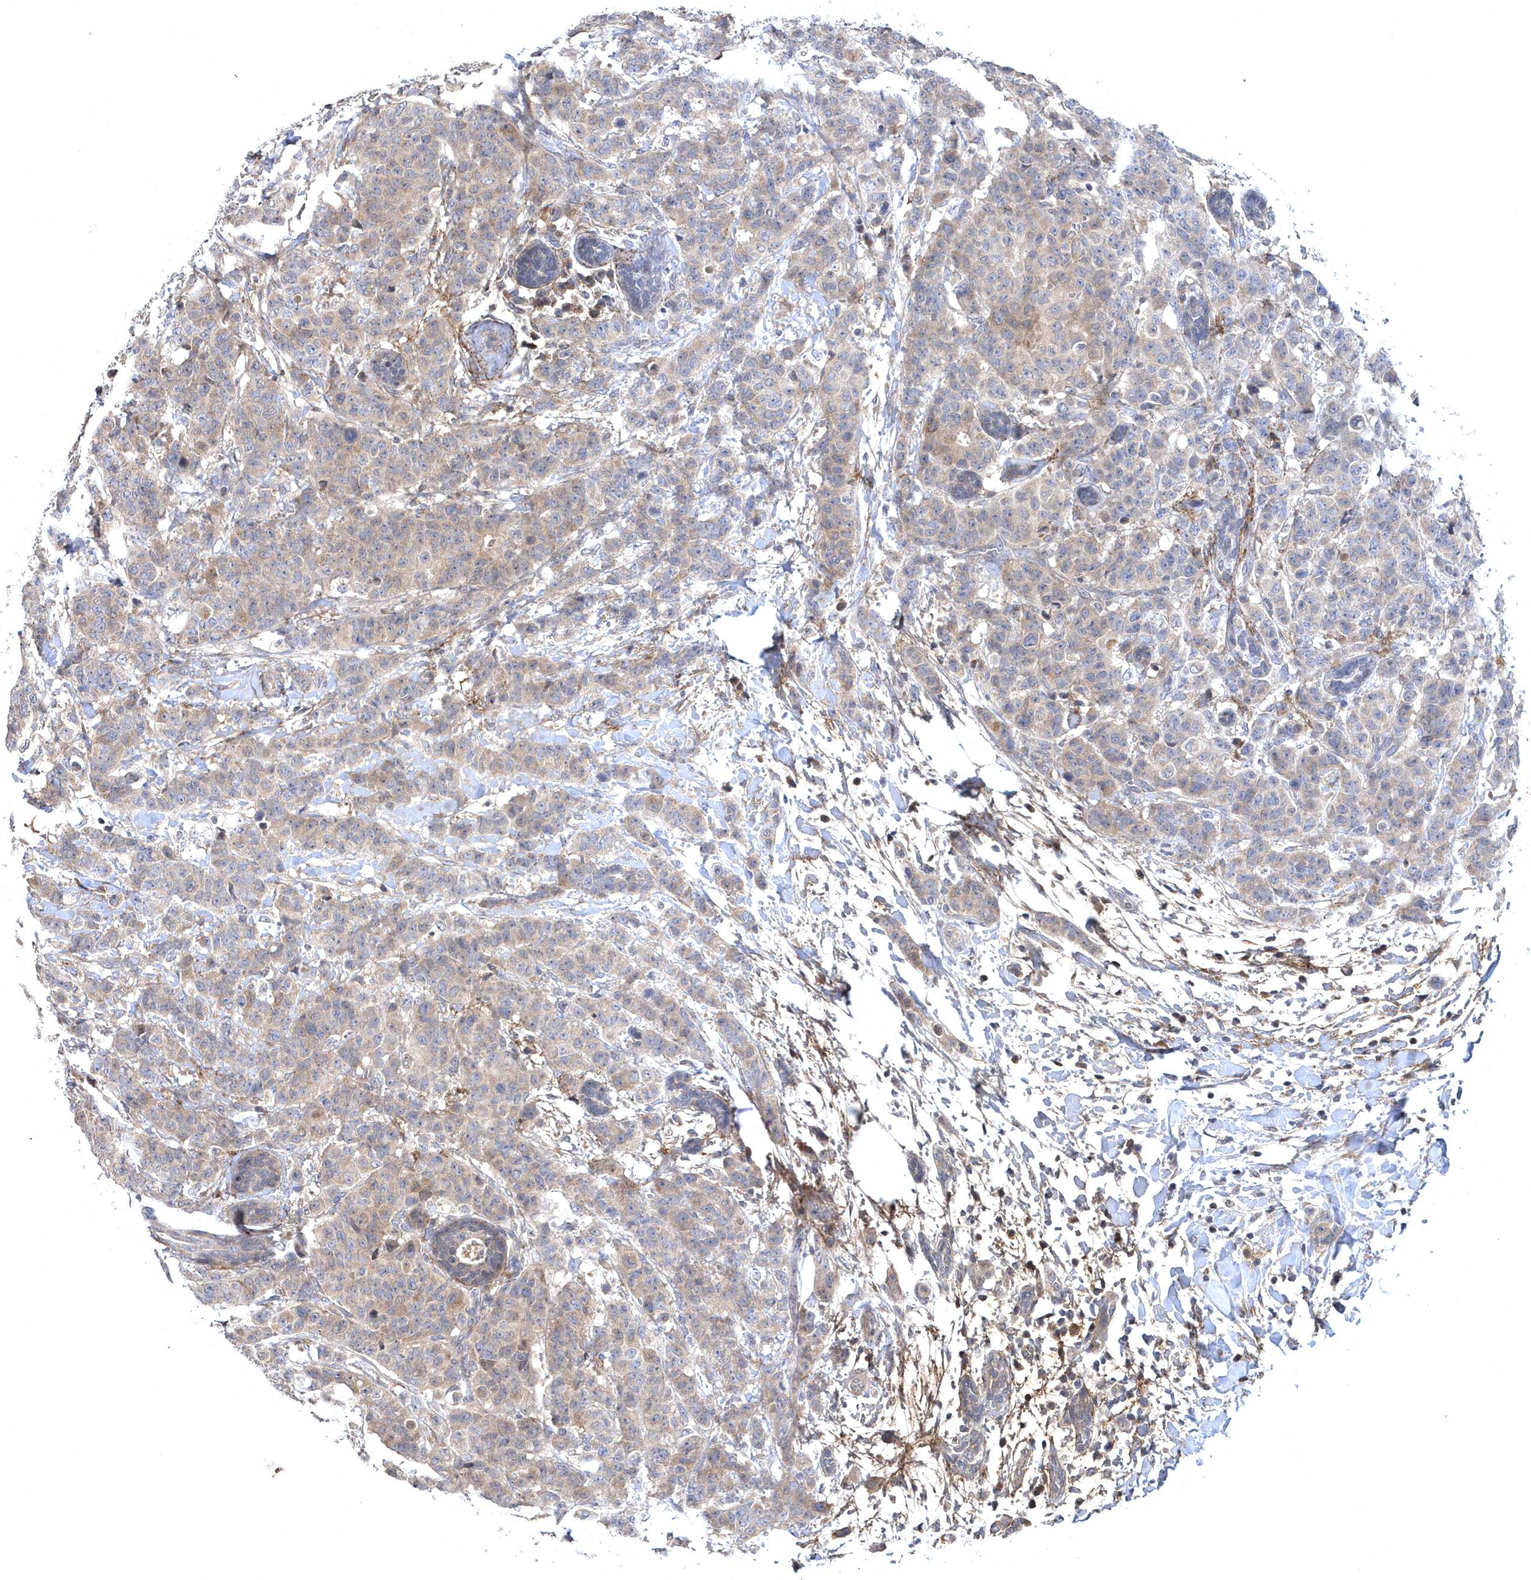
{"staining": {"intensity": "weak", "quantity": ">75%", "location": "cytoplasmic/membranous"}, "tissue": "breast cancer", "cell_type": "Tumor cells", "image_type": "cancer", "snomed": [{"axis": "morphology", "description": "Normal tissue, NOS"}, {"axis": "morphology", "description": "Duct carcinoma"}, {"axis": "topography", "description": "Breast"}], "caption": "A histopathology image showing weak cytoplasmic/membranous positivity in approximately >75% of tumor cells in invasive ductal carcinoma (breast), as visualized by brown immunohistochemical staining.", "gene": "HMGCS1", "patient": {"sex": "female", "age": 40}}